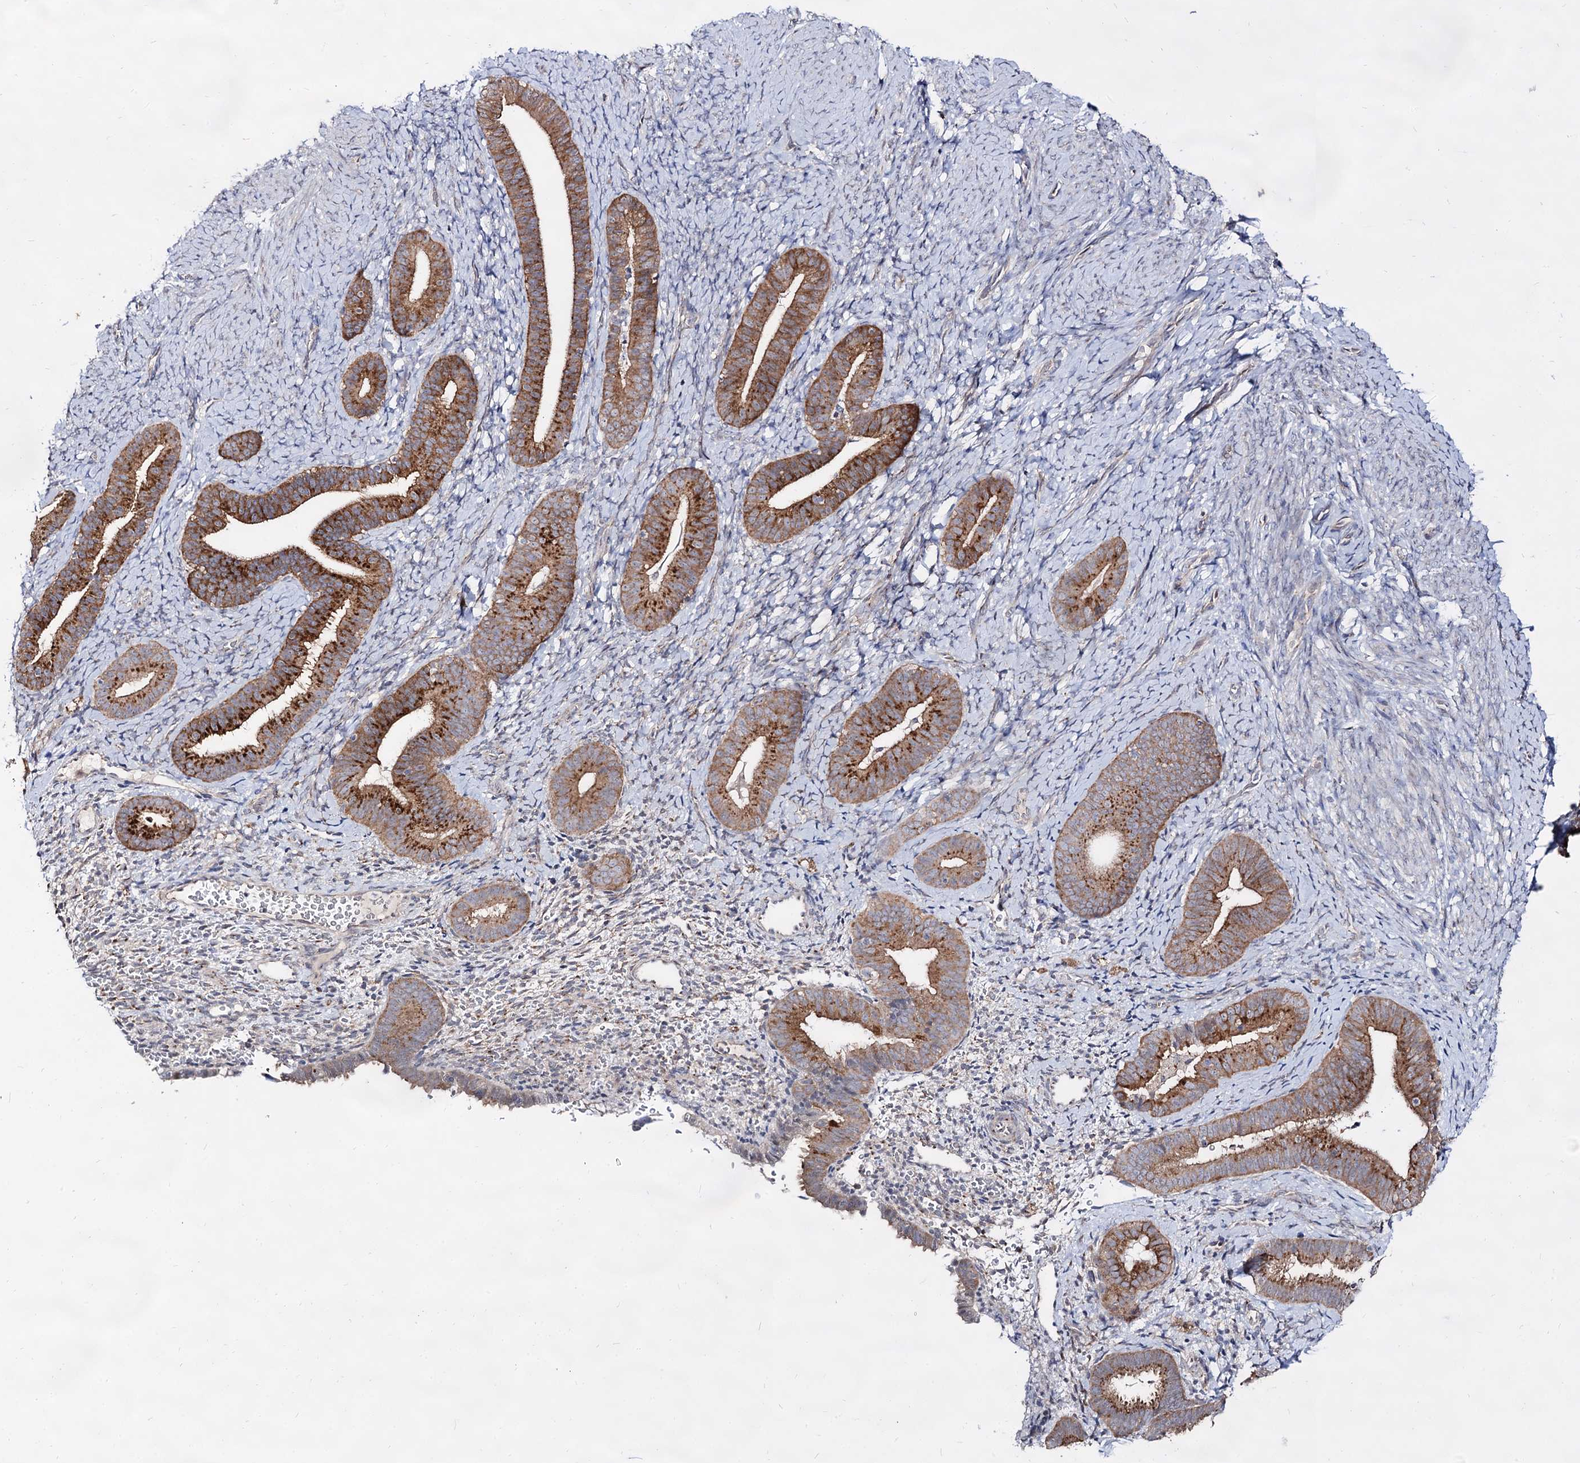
{"staining": {"intensity": "weak", "quantity": "<25%", "location": "cytoplasmic/membranous"}, "tissue": "endometrium", "cell_type": "Cells in endometrial stroma", "image_type": "normal", "snomed": [{"axis": "morphology", "description": "Normal tissue, NOS"}, {"axis": "topography", "description": "Endometrium"}], "caption": "Immunohistochemistry (IHC) micrograph of normal endometrium stained for a protein (brown), which shows no positivity in cells in endometrial stroma. (DAB (3,3'-diaminobenzidine) IHC visualized using brightfield microscopy, high magnification).", "gene": "ARFIP2", "patient": {"sex": "female", "age": 65}}